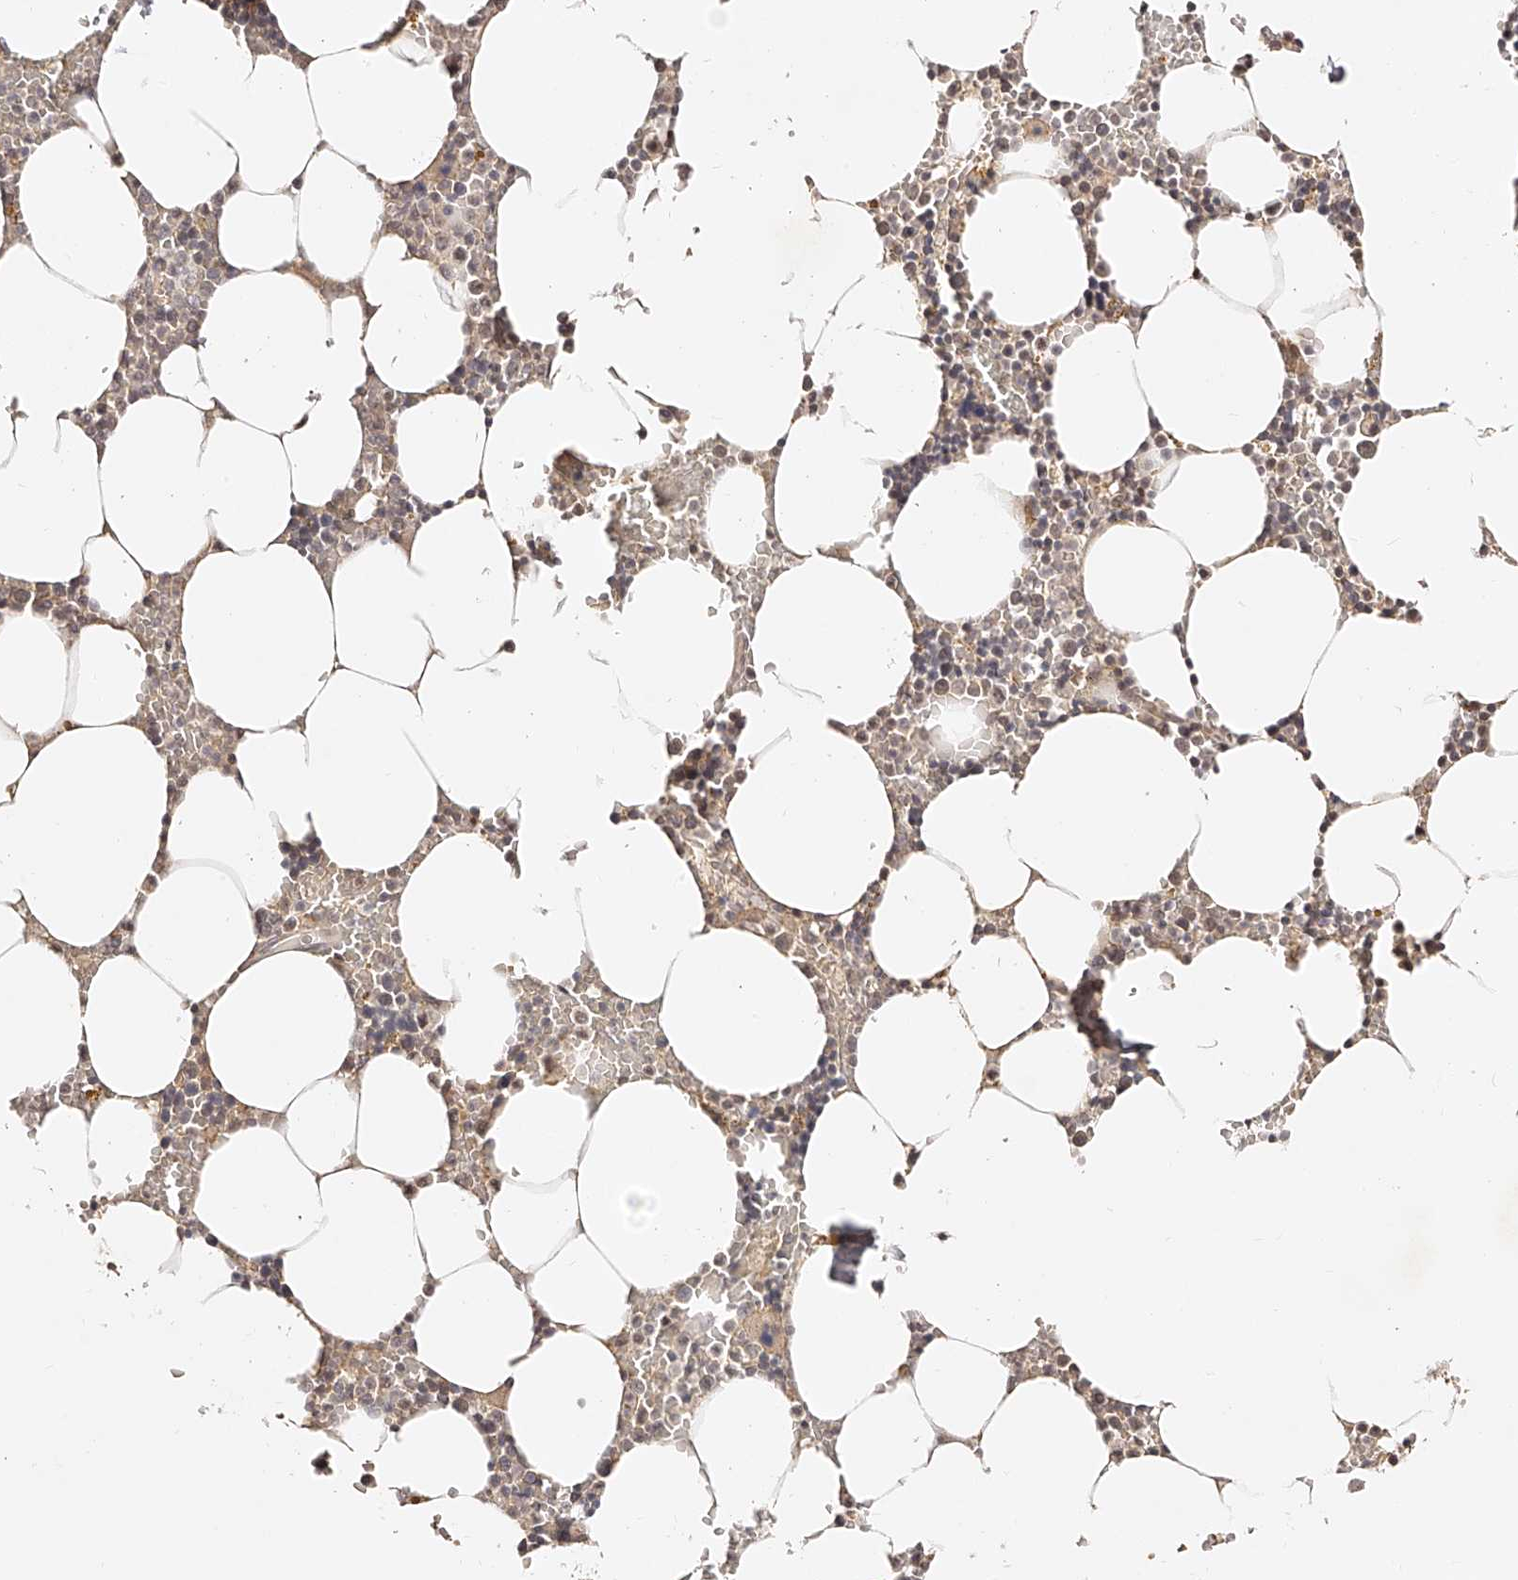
{"staining": {"intensity": "weak", "quantity": "<25%", "location": "cytoplasmic/membranous"}, "tissue": "bone marrow", "cell_type": "Hematopoietic cells", "image_type": "normal", "snomed": [{"axis": "morphology", "description": "Normal tissue, NOS"}, {"axis": "topography", "description": "Bone marrow"}], "caption": "Histopathology image shows no significant protein expression in hematopoietic cells of benign bone marrow.", "gene": "ZNF789", "patient": {"sex": "male", "age": 70}}